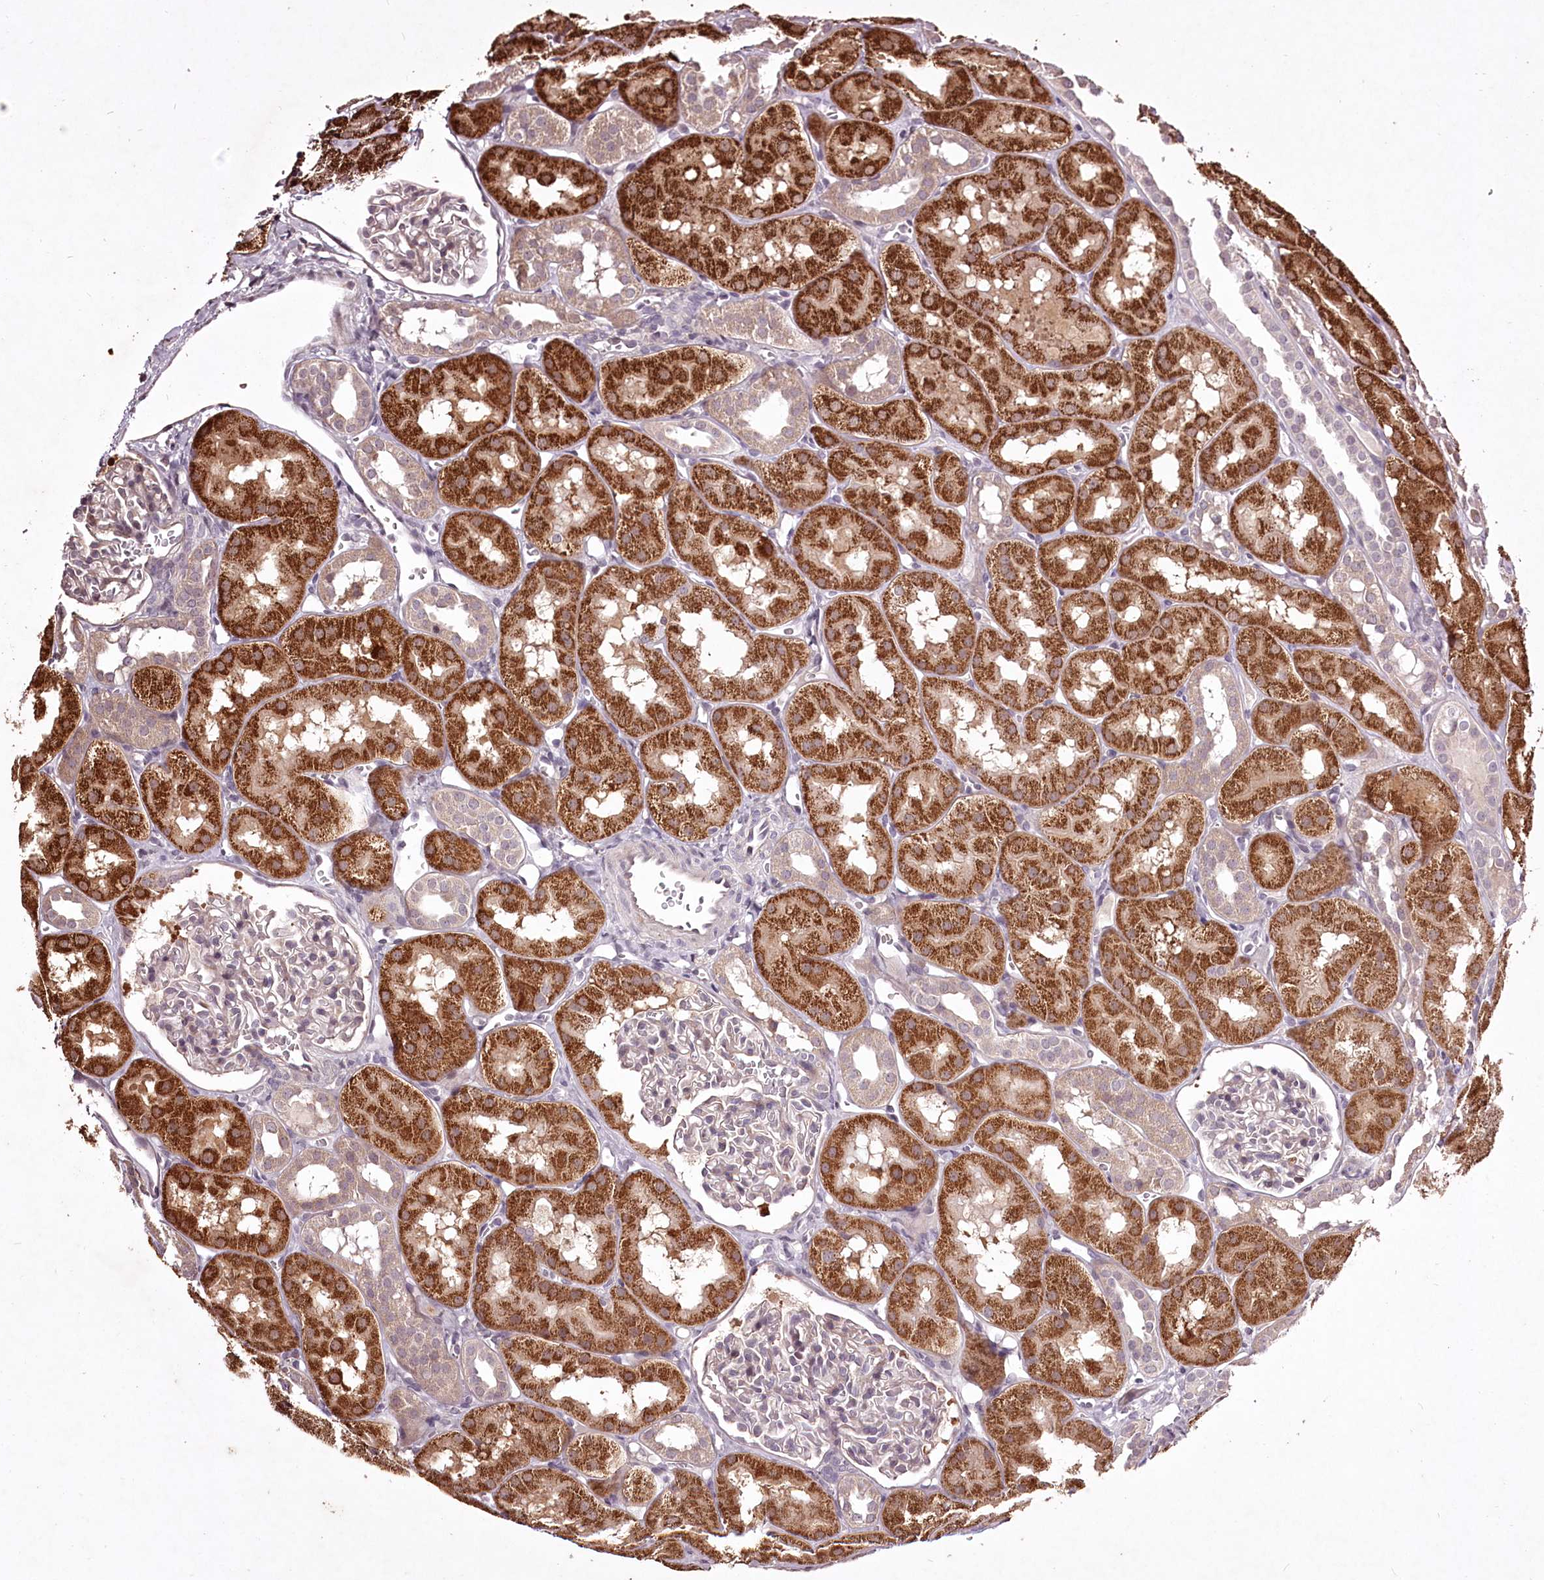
{"staining": {"intensity": "weak", "quantity": "<25%", "location": "cytoplasmic/membranous,nuclear"}, "tissue": "kidney", "cell_type": "Cells in glomeruli", "image_type": "normal", "snomed": [{"axis": "morphology", "description": "Normal tissue, NOS"}, {"axis": "topography", "description": "Kidney"}, {"axis": "topography", "description": "Urinary bladder"}], "caption": "IHC histopathology image of benign kidney stained for a protein (brown), which demonstrates no expression in cells in glomeruli.", "gene": "ADRA1D", "patient": {"sex": "male", "age": 16}}